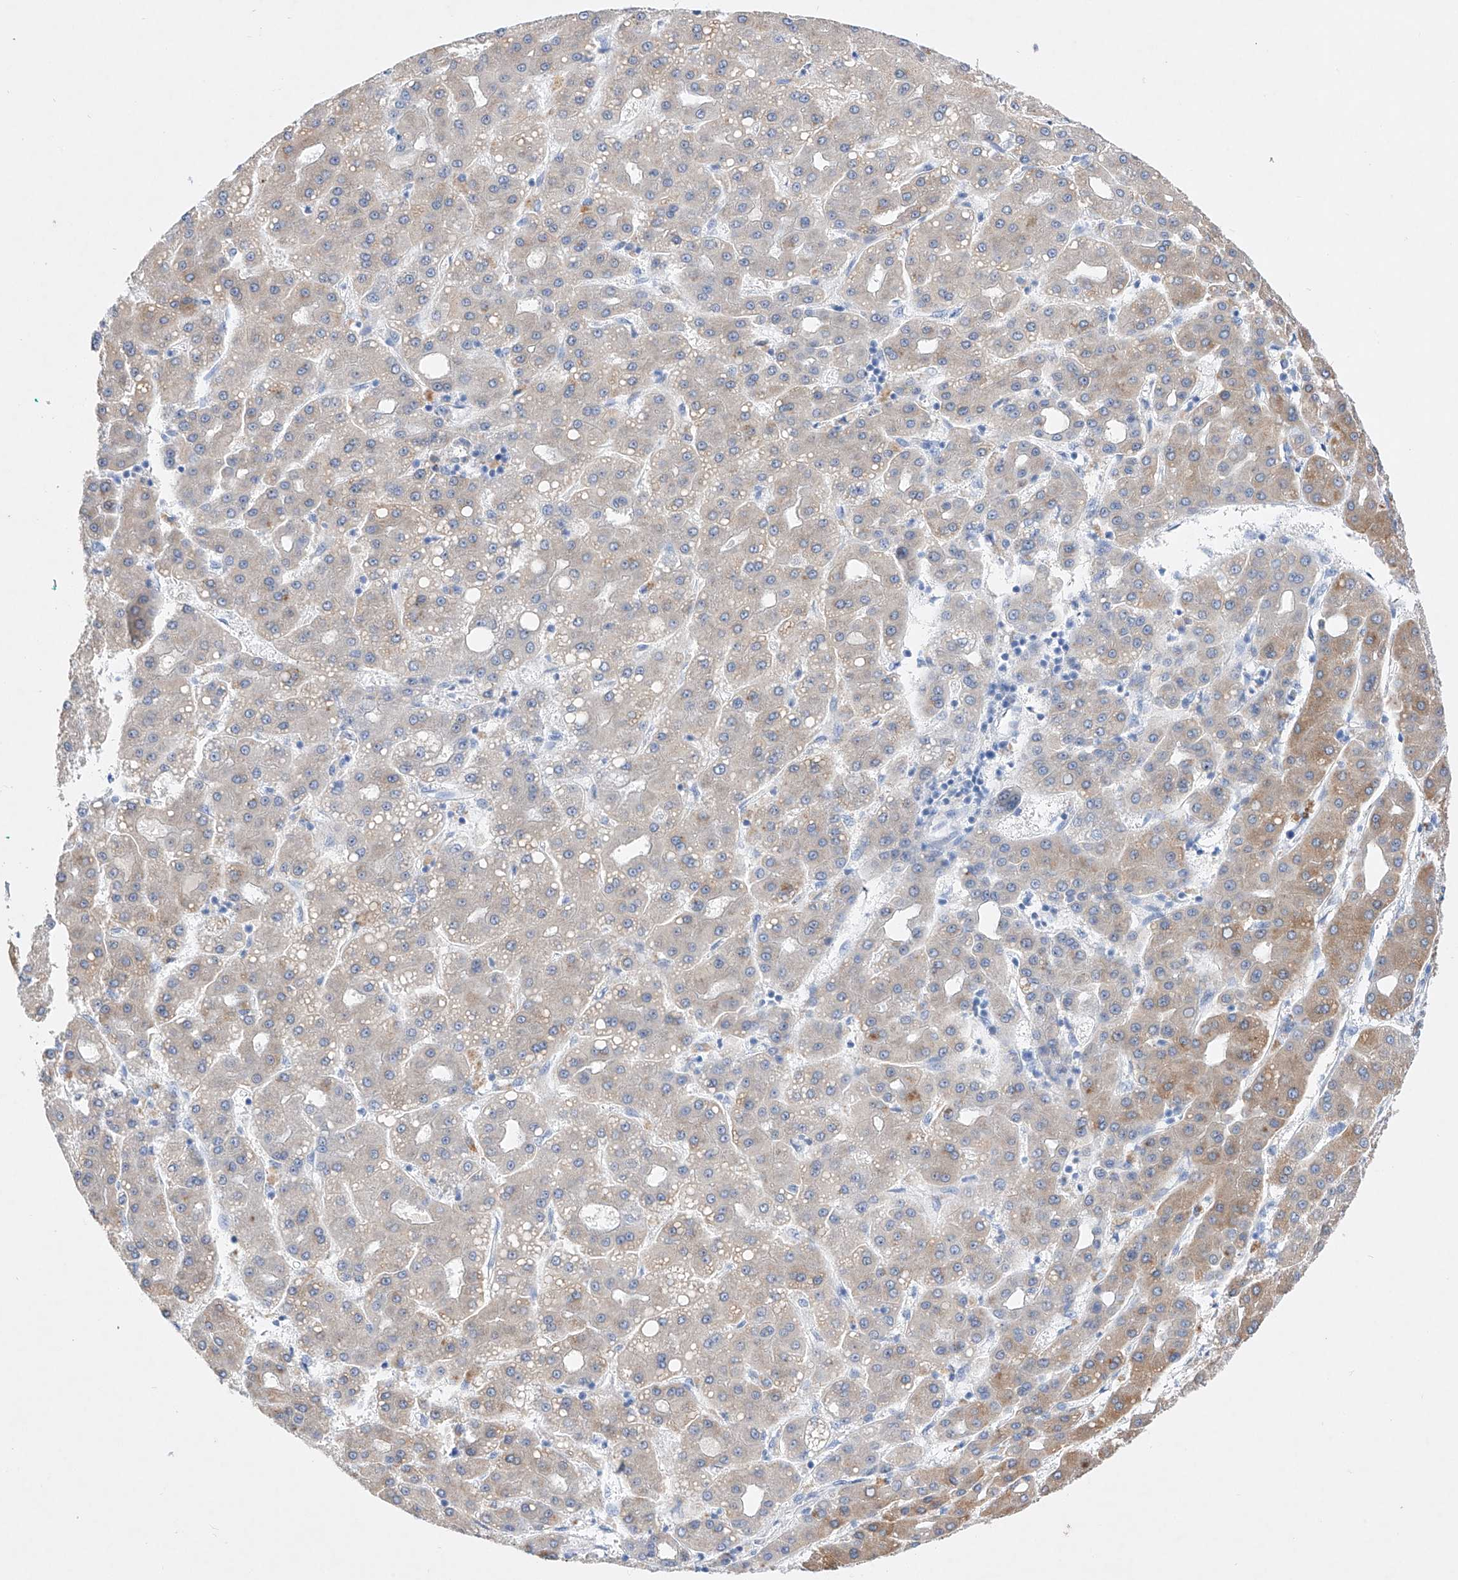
{"staining": {"intensity": "moderate", "quantity": "<25%", "location": "cytoplasmic/membranous"}, "tissue": "liver cancer", "cell_type": "Tumor cells", "image_type": "cancer", "snomed": [{"axis": "morphology", "description": "Carcinoma, Hepatocellular, NOS"}, {"axis": "topography", "description": "Liver"}], "caption": "Liver cancer (hepatocellular carcinoma) stained with a brown dye reveals moderate cytoplasmic/membranous positive staining in about <25% of tumor cells.", "gene": "TM7SF2", "patient": {"sex": "male", "age": 65}}